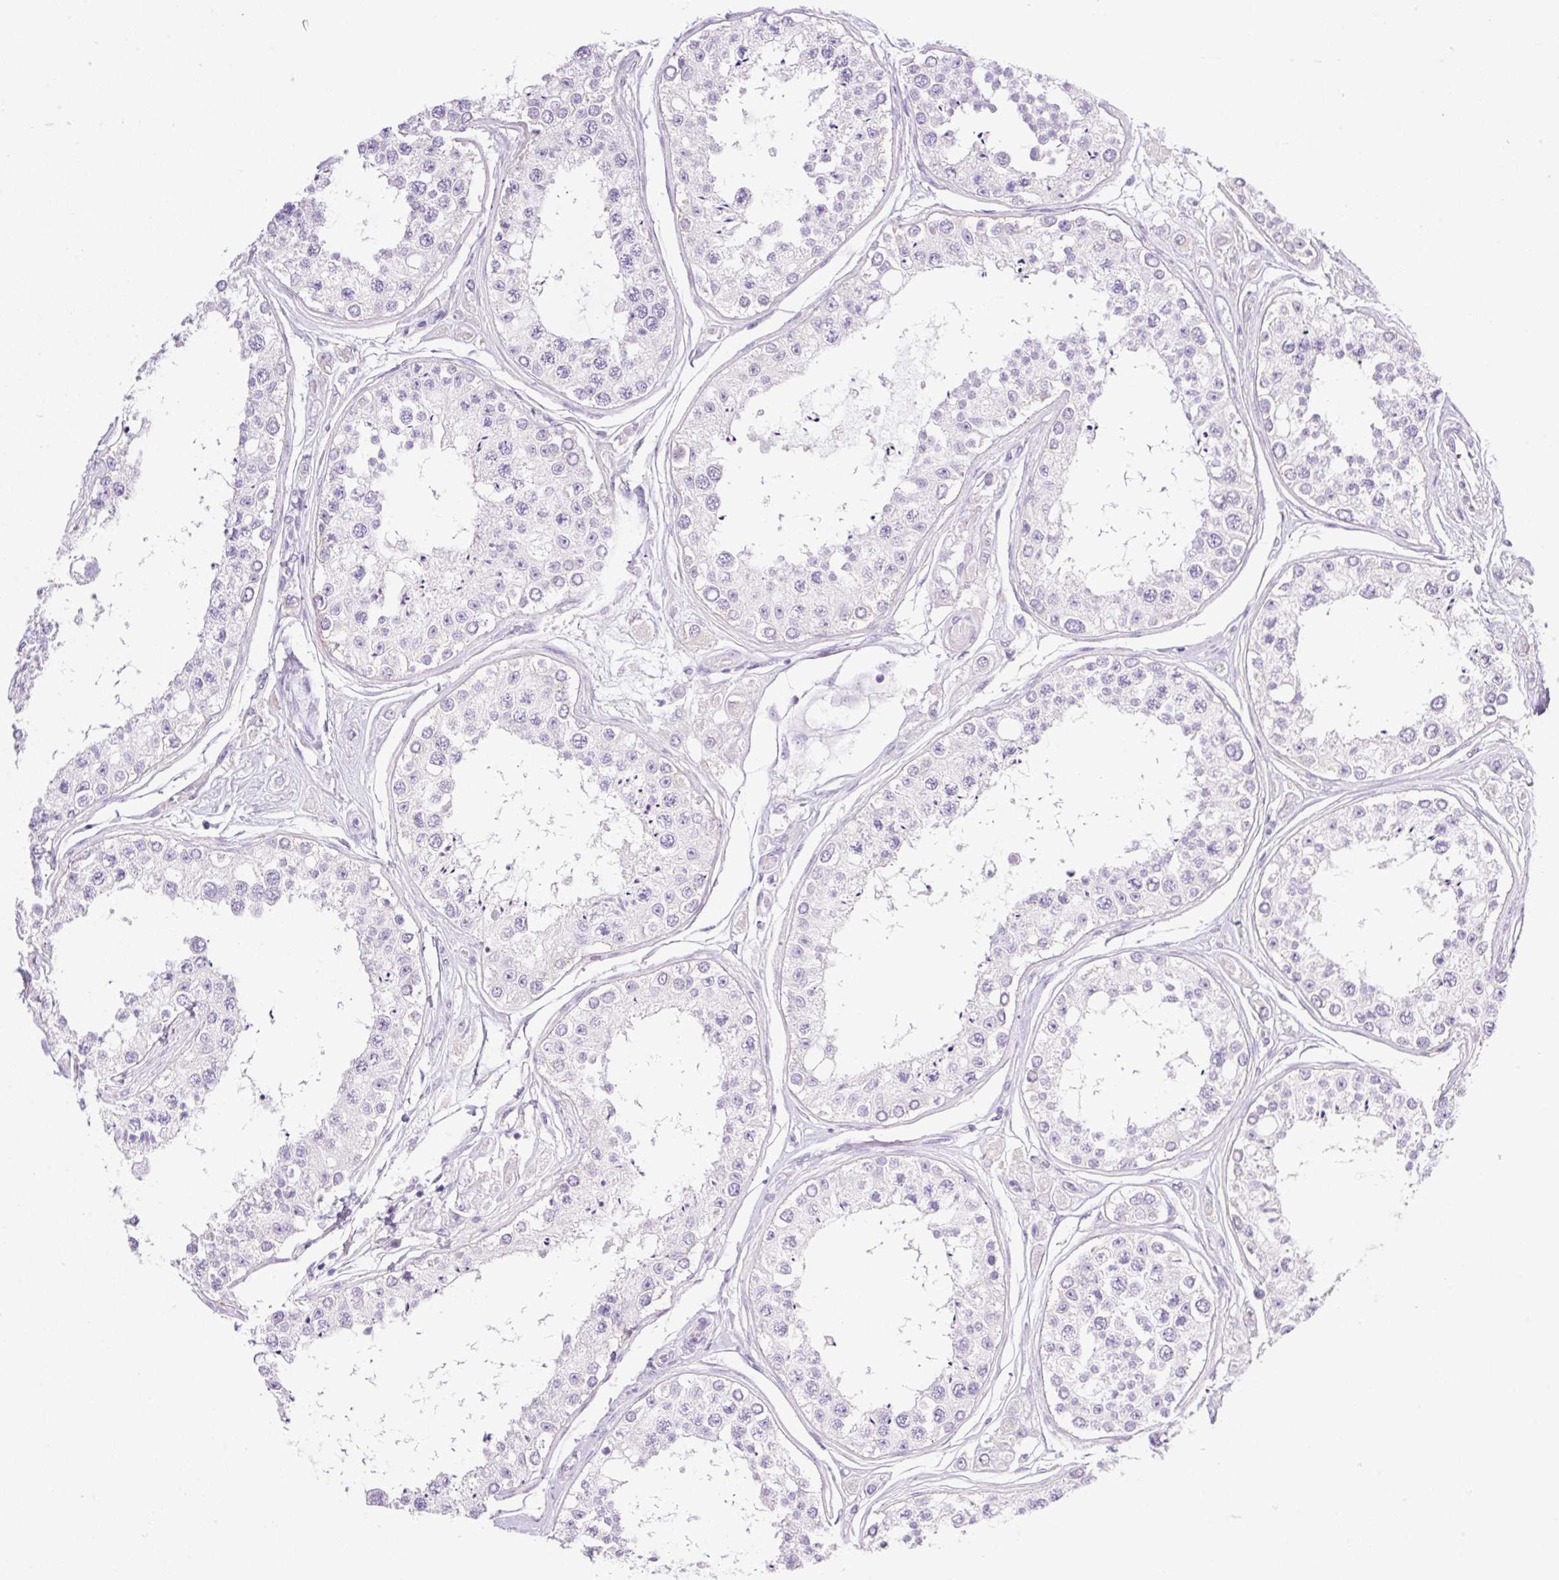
{"staining": {"intensity": "negative", "quantity": "none", "location": "none"}, "tissue": "testis", "cell_type": "Cells in seminiferous ducts", "image_type": "normal", "snomed": [{"axis": "morphology", "description": "Normal tissue, NOS"}, {"axis": "topography", "description": "Testis"}], "caption": "Testis stained for a protein using immunohistochemistry demonstrates no positivity cells in seminiferous ducts.", "gene": "PALM3", "patient": {"sex": "male", "age": 25}}